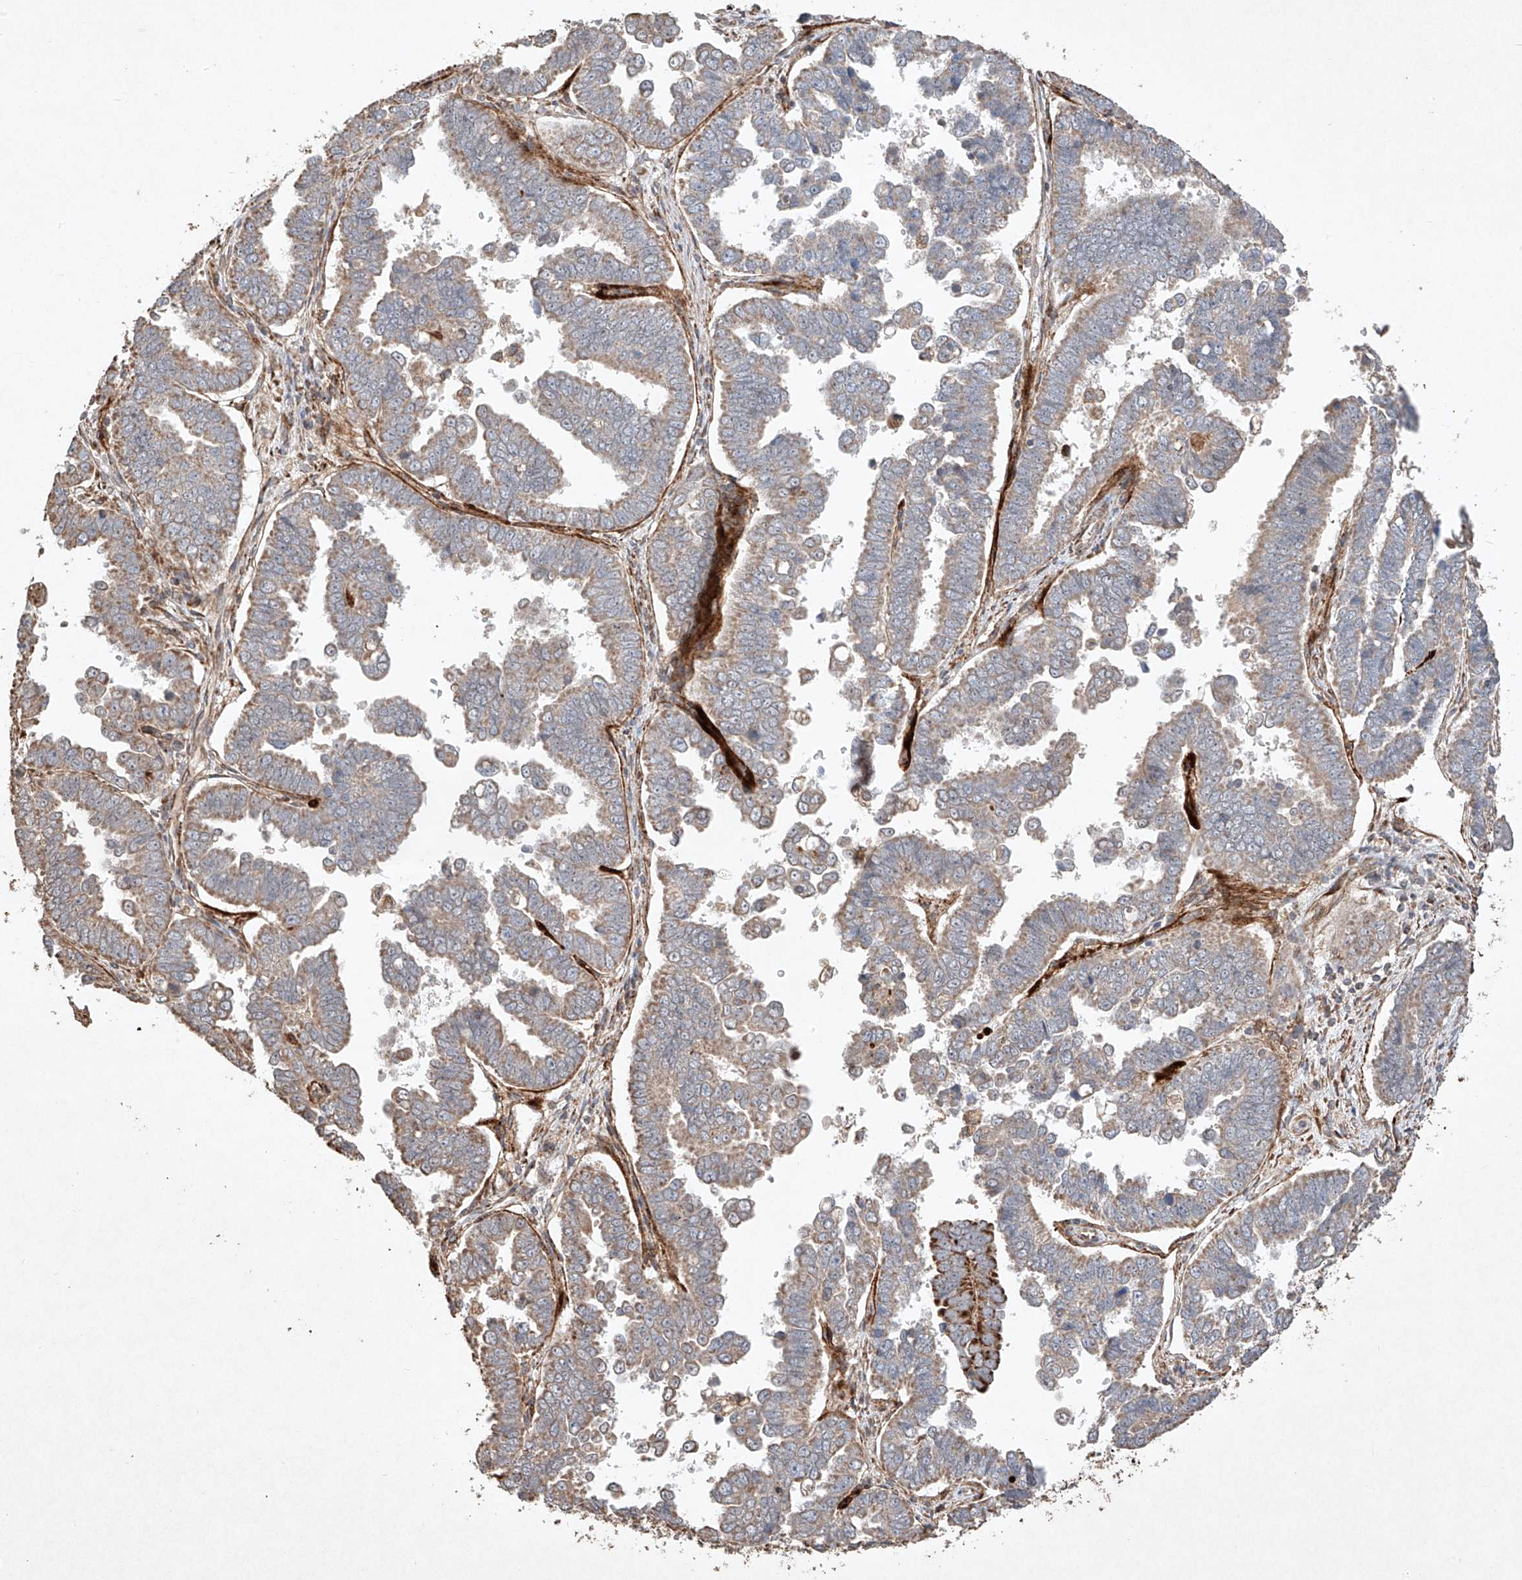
{"staining": {"intensity": "moderate", "quantity": "<25%", "location": "cytoplasmic/membranous"}, "tissue": "endometrial cancer", "cell_type": "Tumor cells", "image_type": "cancer", "snomed": [{"axis": "morphology", "description": "Adenocarcinoma, NOS"}, {"axis": "topography", "description": "Endometrium"}], "caption": "Immunohistochemistry histopathology image of endometrial cancer stained for a protein (brown), which displays low levels of moderate cytoplasmic/membranous expression in approximately <25% of tumor cells.", "gene": "SEMA3B", "patient": {"sex": "female", "age": 75}}